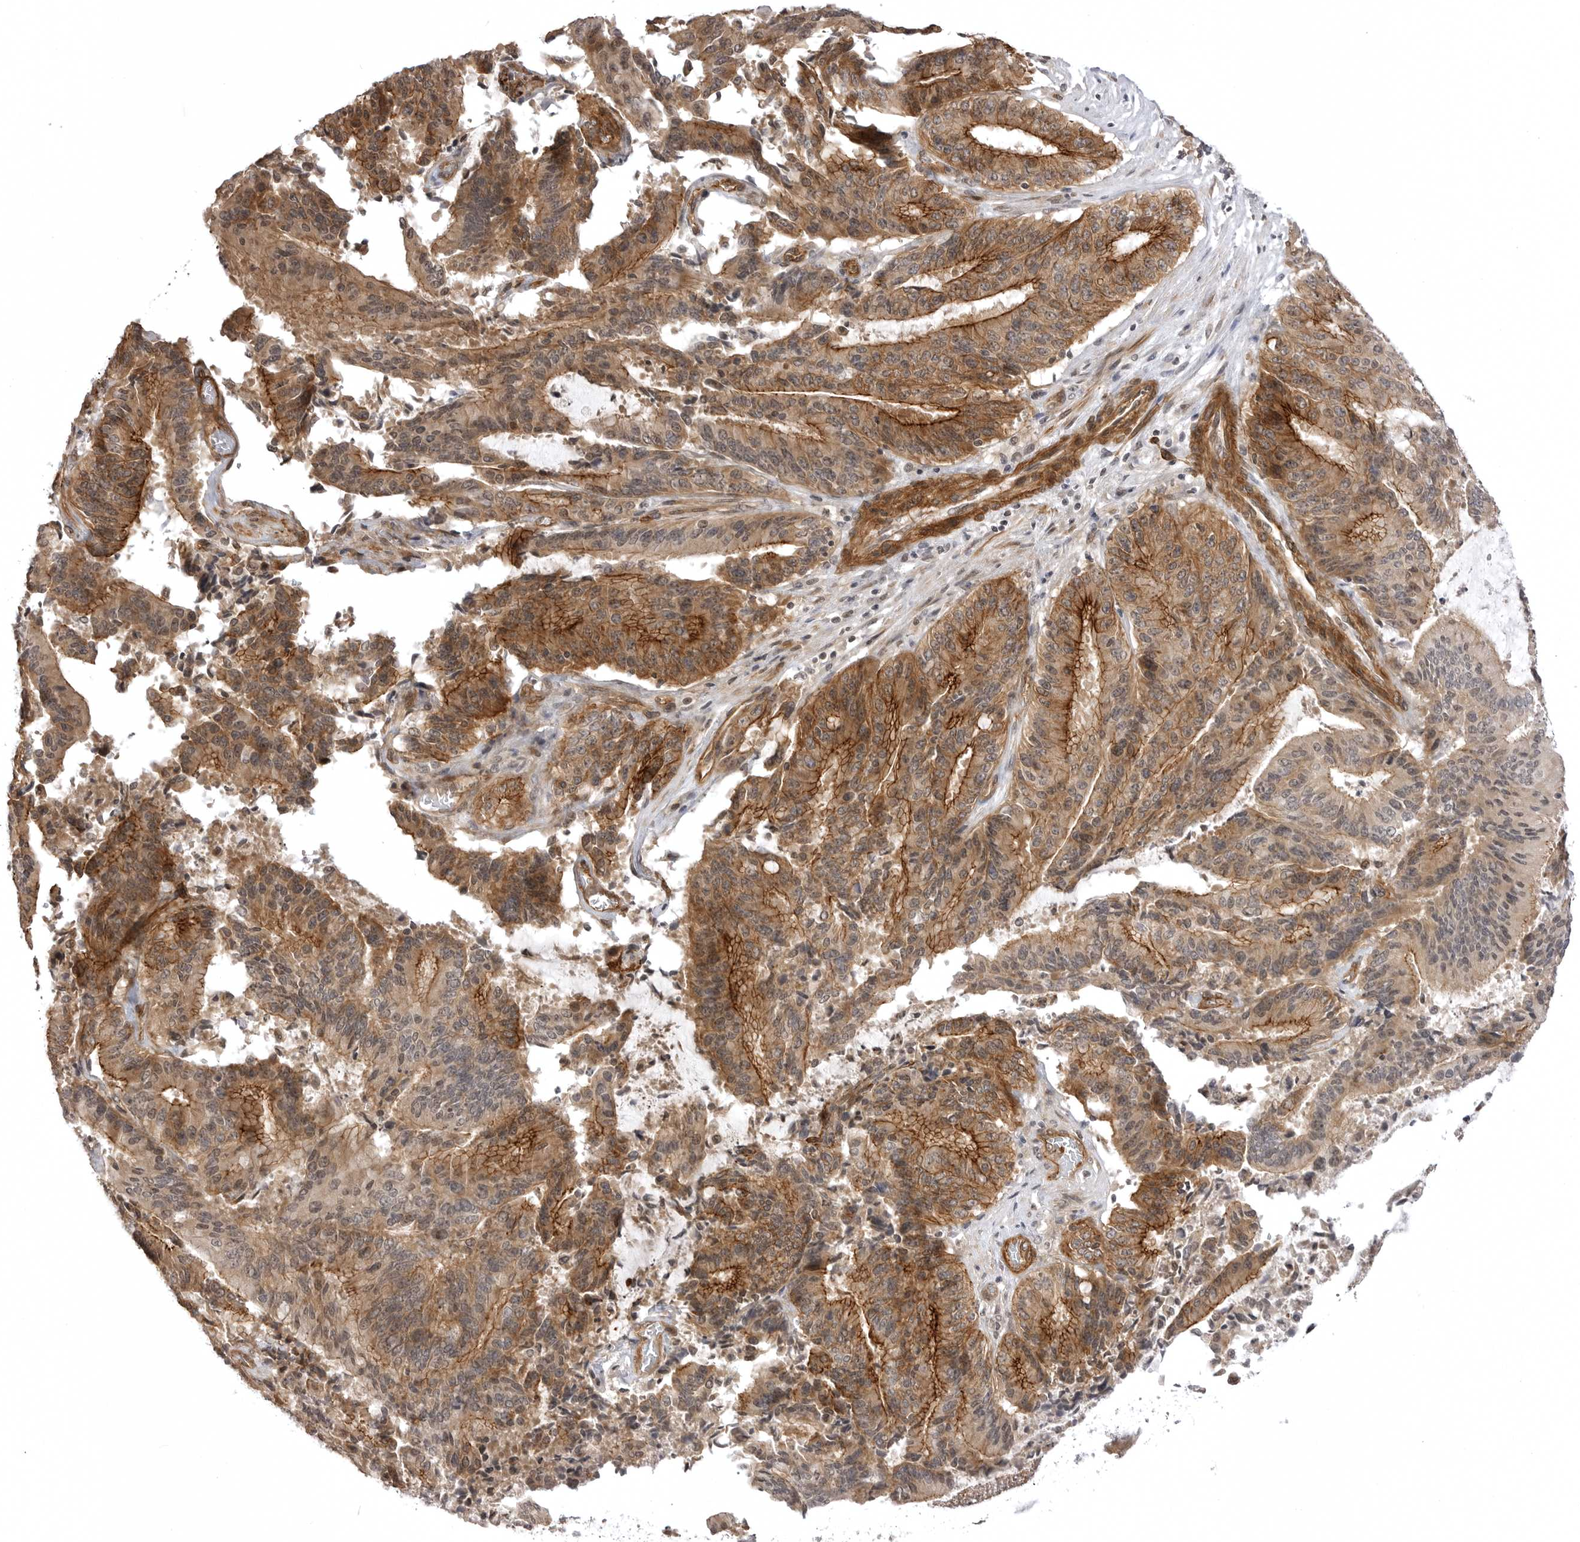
{"staining": {"intensity": "moderate", "quantity": ">75%", "location": "cytoplasmic/membranous"}, "tissue": "liver cancer", "cell_type": "Tumor cells", "image_type": "cancer", "snomed": [{"axis": "morphology", "description": "Normal tissue, NOS"}, {"axis": "morphology", "description": "Cholangiocarcinoma"}, {"axis": "topography", "description": "Liver"}, {"axis": "topography", "description": "Peripheral nerve tissue"}], "caption": "Immunohistochemical staining of human liver cancer (cholangiocarcinoma) displays medium levels of moderate cytoplasmic/membranous expression in approximately >75% of tumor cells.", "gene": "SORBS1", "patient": {"sex": "female", "age": 73}}